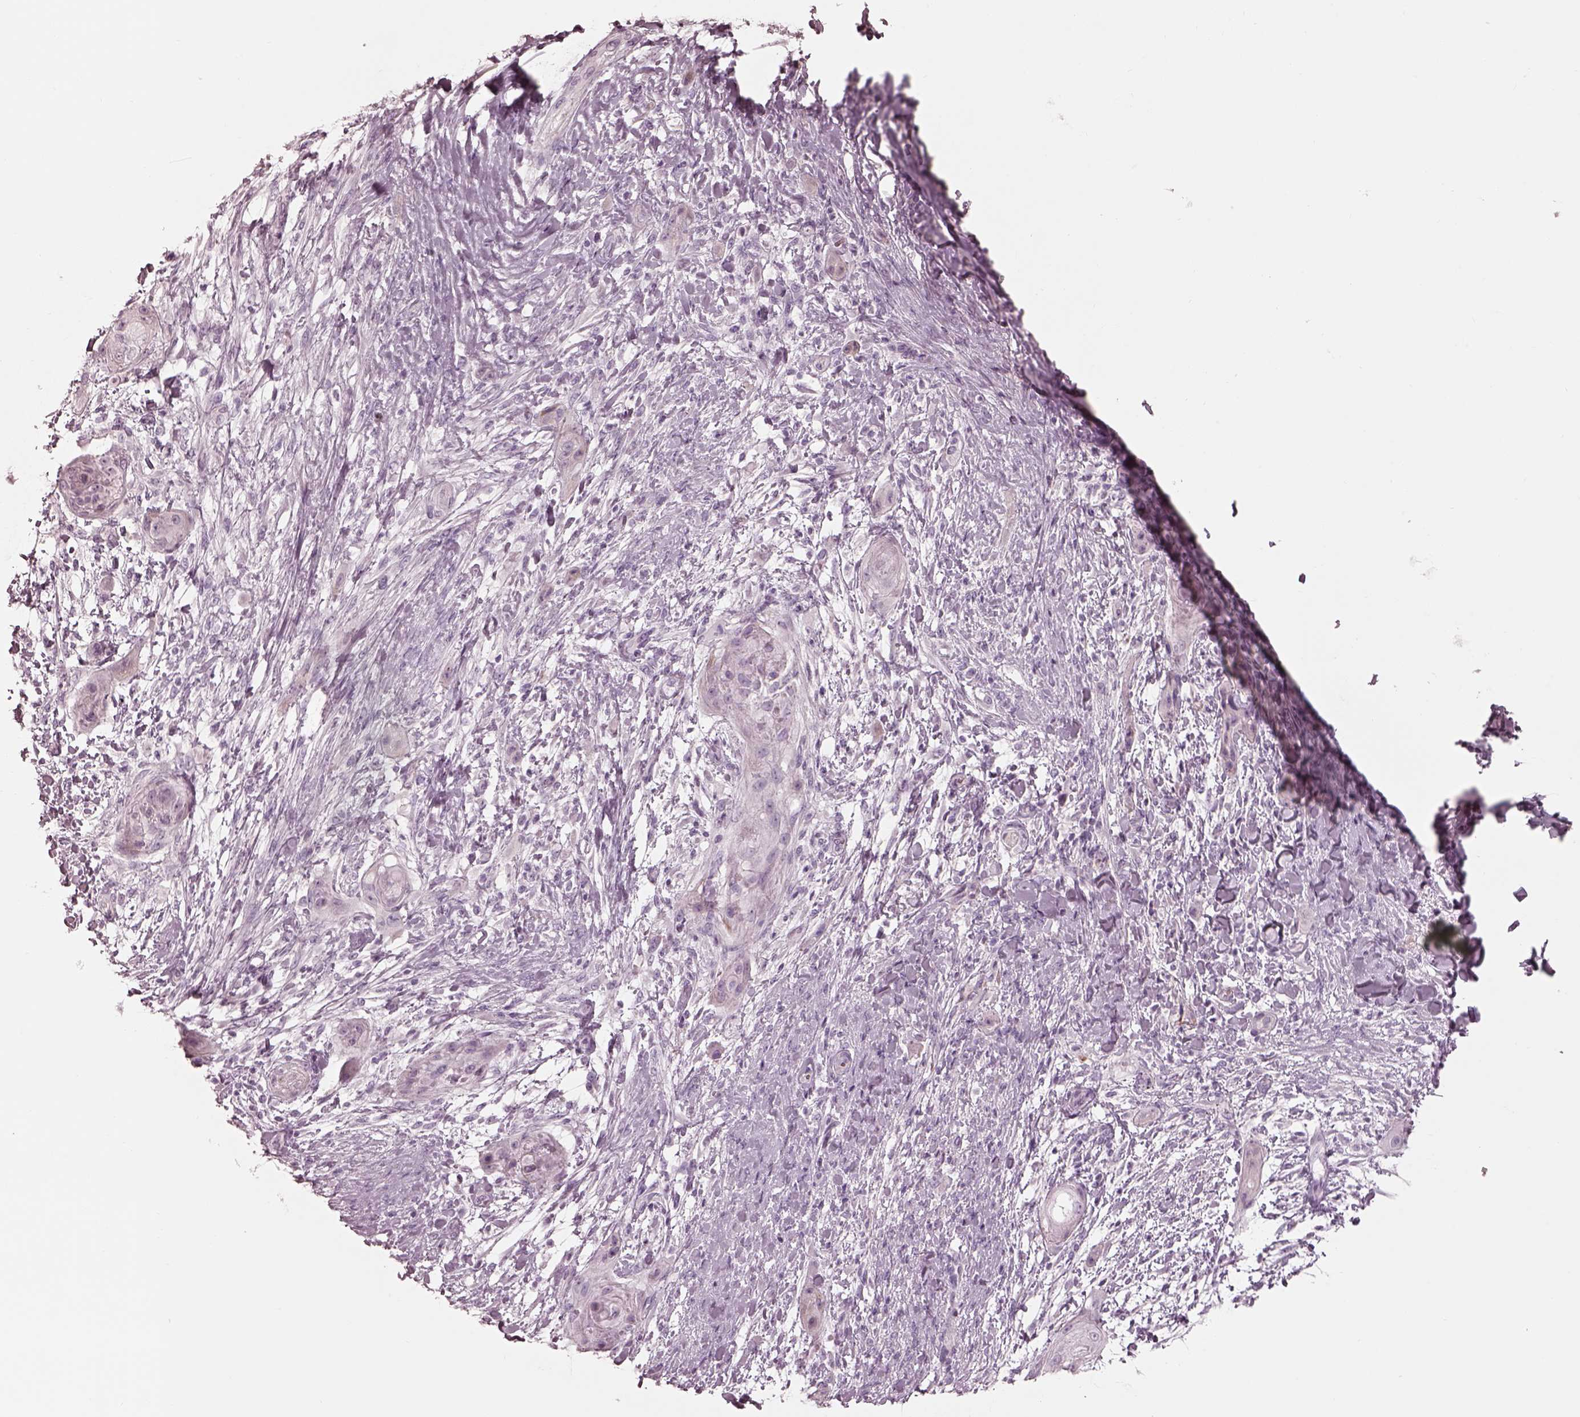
{"staining": {"intensity": "negative", "quantity": "none", "location": "none"}, "tissue": "skin cancer", "cell_type": "Tumor cells", "image_type": "cancer", "snomed": [{"axis": "morphology", "description": "Squamous cell carcinoma, NOS"}, {"axis": "topography", "description": "Skin"}], "caption": "Tumor cells show no significant positivity in skin cancer (squamous cell carcinoma).", "gene": "CADM2", "patient": {"sex": "male", "age": 62}}